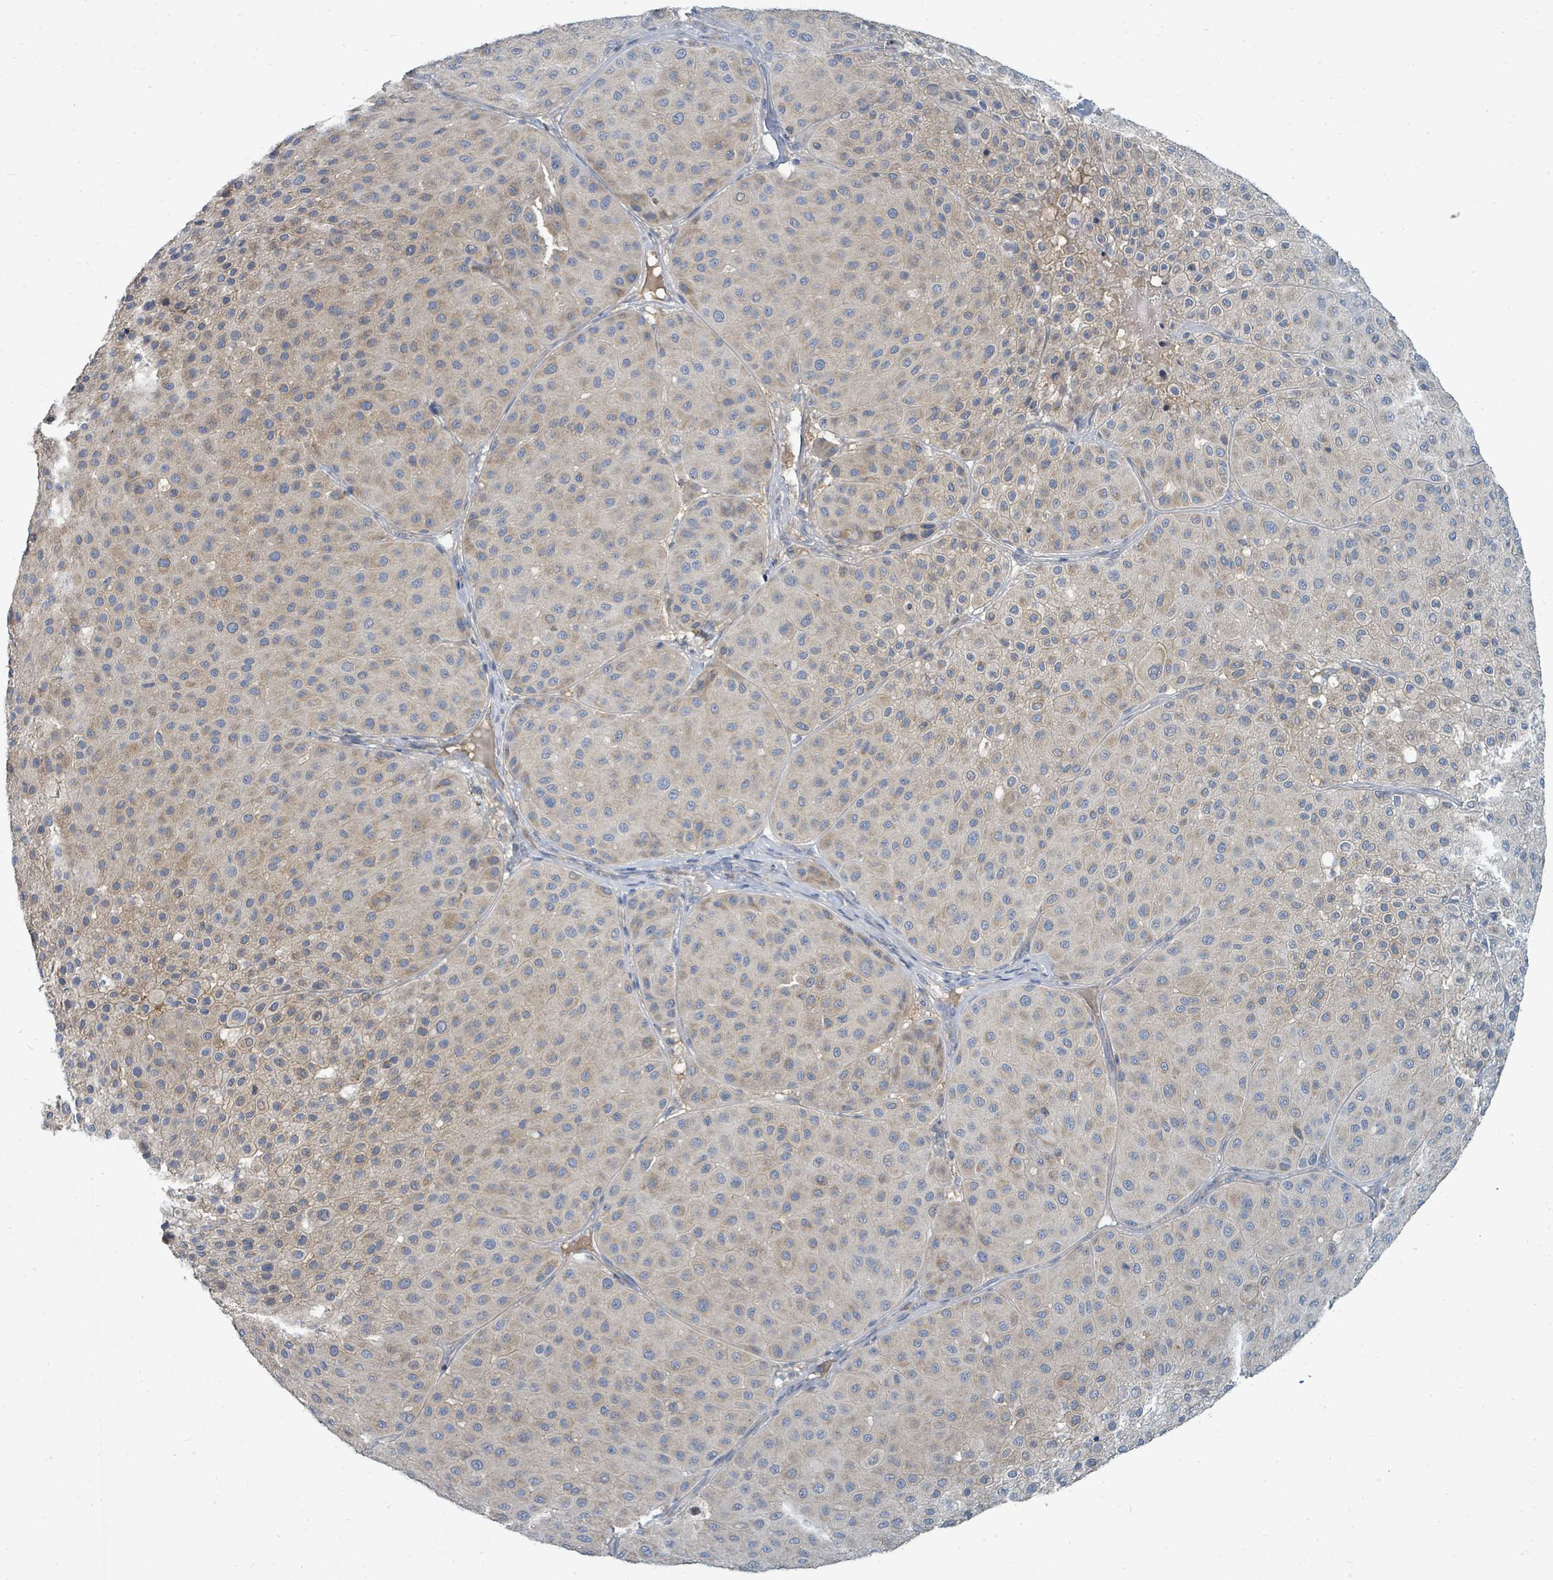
{"staining": {"intensity": "weak", "quantity": ">75%", "location": "cytoplasmic/membranous"}, "tissue": "melanoma", "cell_type": "Tumor cells", "image_type": "cancer", "snomed": [{"axis": "morphology", "description": "Malignant melanoma, Metastatic site"}, {"axis": "topography", "description": "Smooth muscle"}], "caption": "Protein expression analysis of melanoma demonstrates weak cytoplasmic/membranous expression in about >75% of tumor cells. (Brightfield microscopy of DAB IHC at high magnification).", "gene": "SLC25A23", "patient": {"sex": "male", "age": 41}}